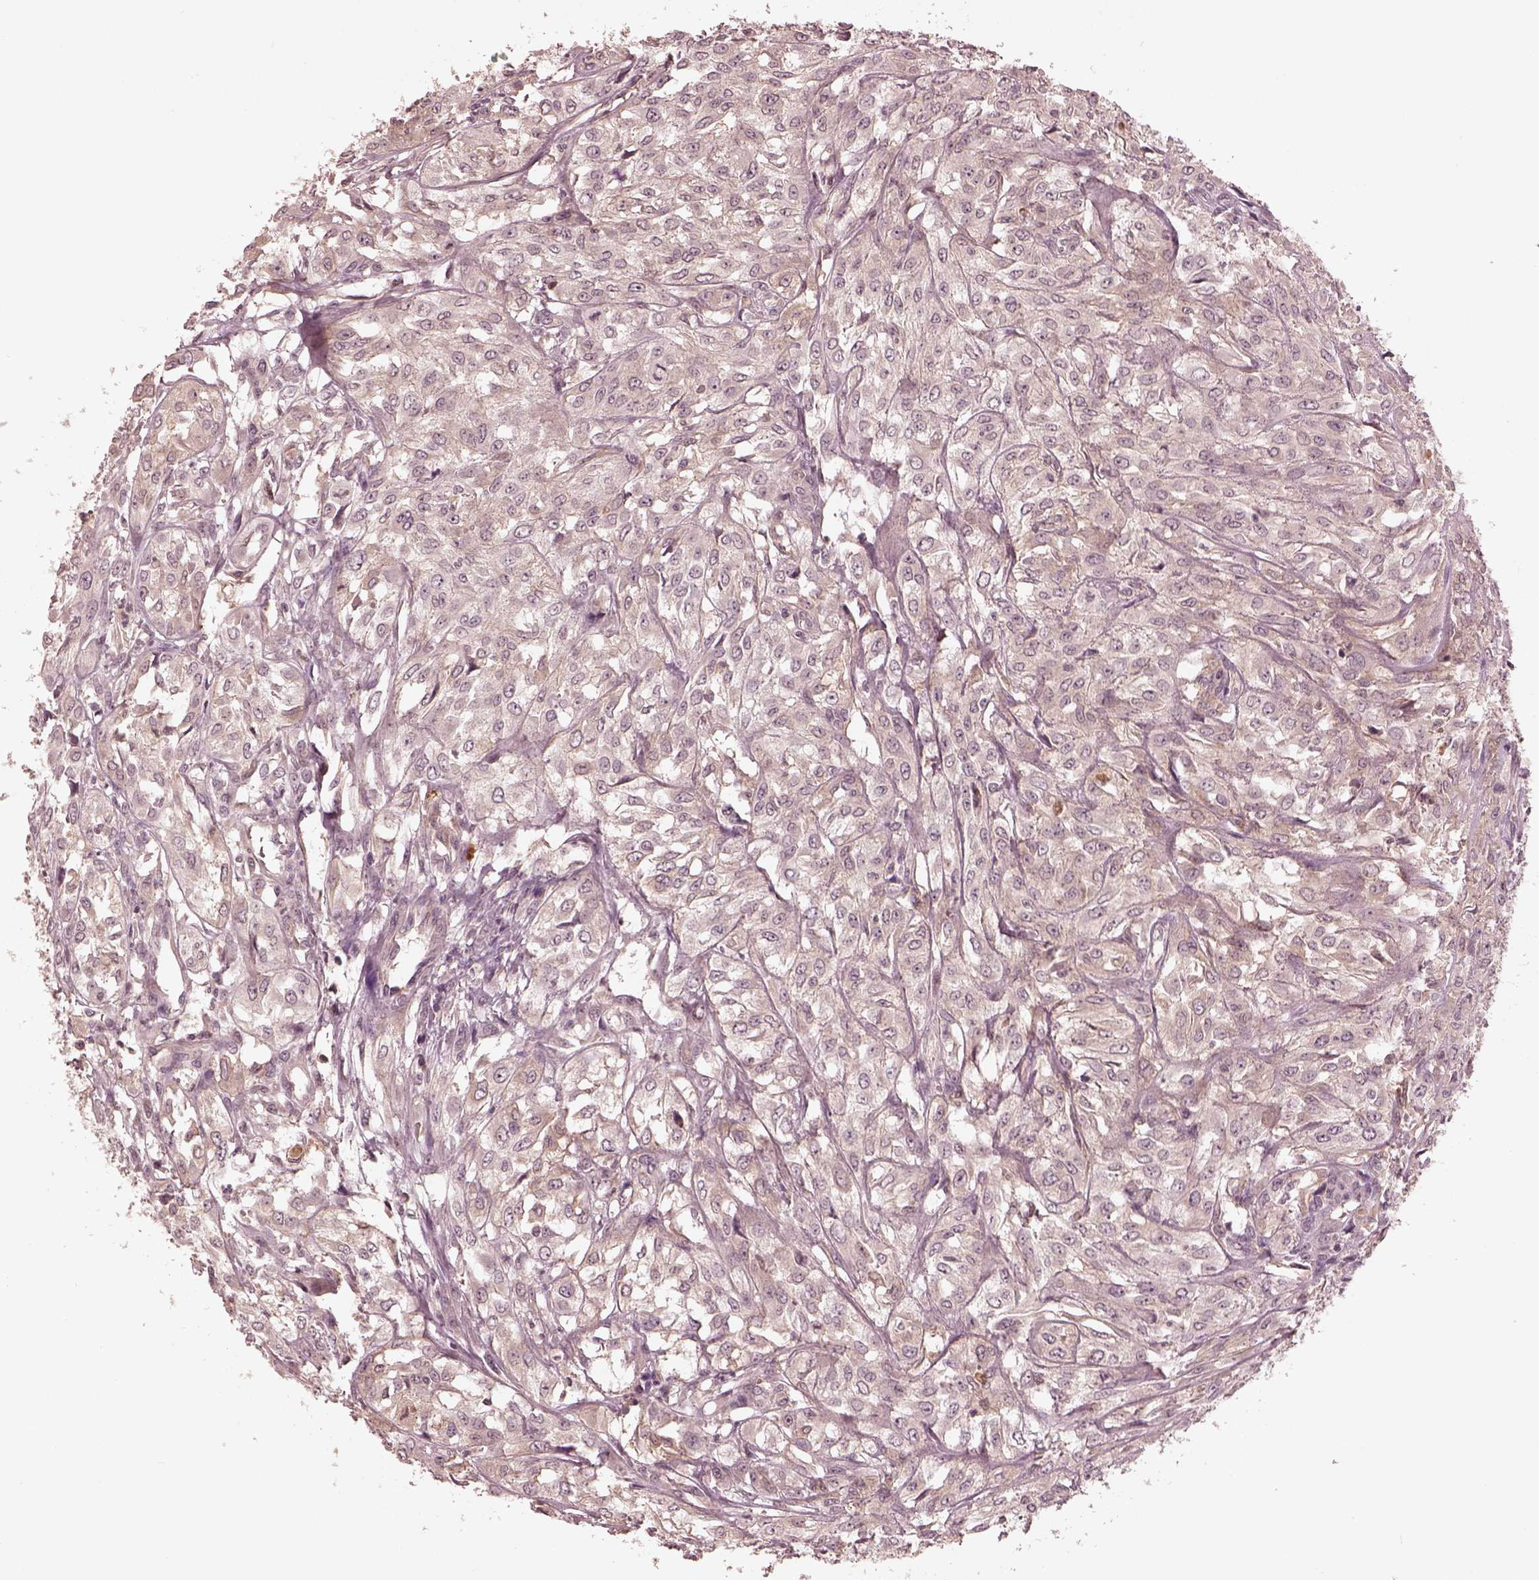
{"staining": {"intensity": "negative", "quantity": "none", "location": "none"}, "tissue": "urothelial cancer", "cell_type": "Tumor cells", "image_type": "cancer", "snomed": [{"axis": "morphology", "description": "Urothelial carcinoma, High grade"}, {"axis": "topography", "description": "Urinary bladder"}], "caption": "Human high-grade urothelial carcinoma stained for a protein using immunohistochemistry (IHC) displays no expression in tumor cells.", "gene": "TF", "patient": {"sex": "male", "age": 67}}